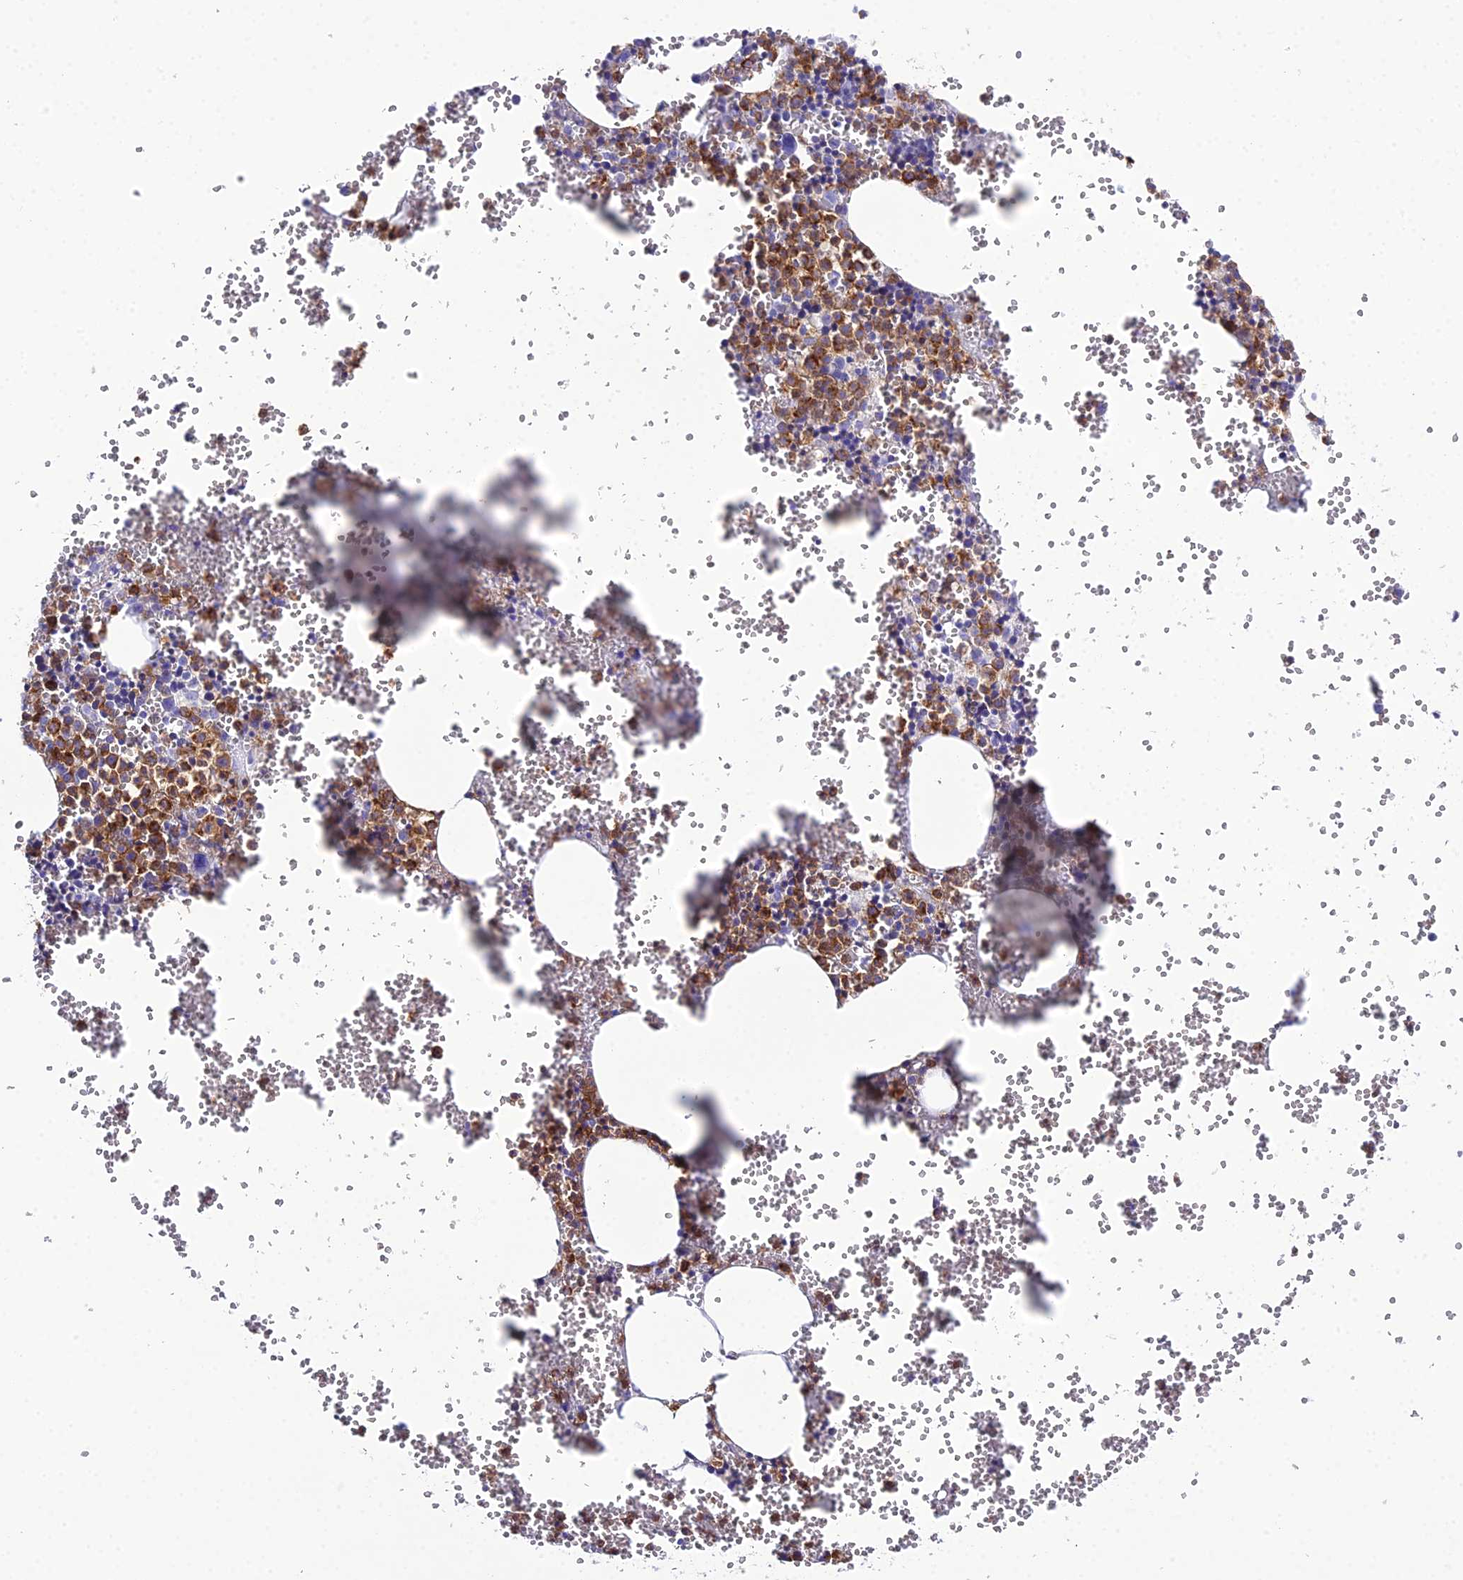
{"staining": {"intensity": "strong", "quantity": "<25%", "location": "cytoplasmic/membranous"}, "tissue": "bone marrow", "cell_type": "Hematopoietic cells", "image_type": "normal", "snomed": [{"axis": "morphology", "description": "Normal tissue, NOS"}, {"axis": "topography", "description": "Bone marrow"}], "caption": "A medium amount of strong cytoplasmic/membranous expression is appreciated in about <25% of hematopoietic cells in benign bone marrow.", "gene": "OR1Q1", "patient": {"sex": "female", "age": 77}}